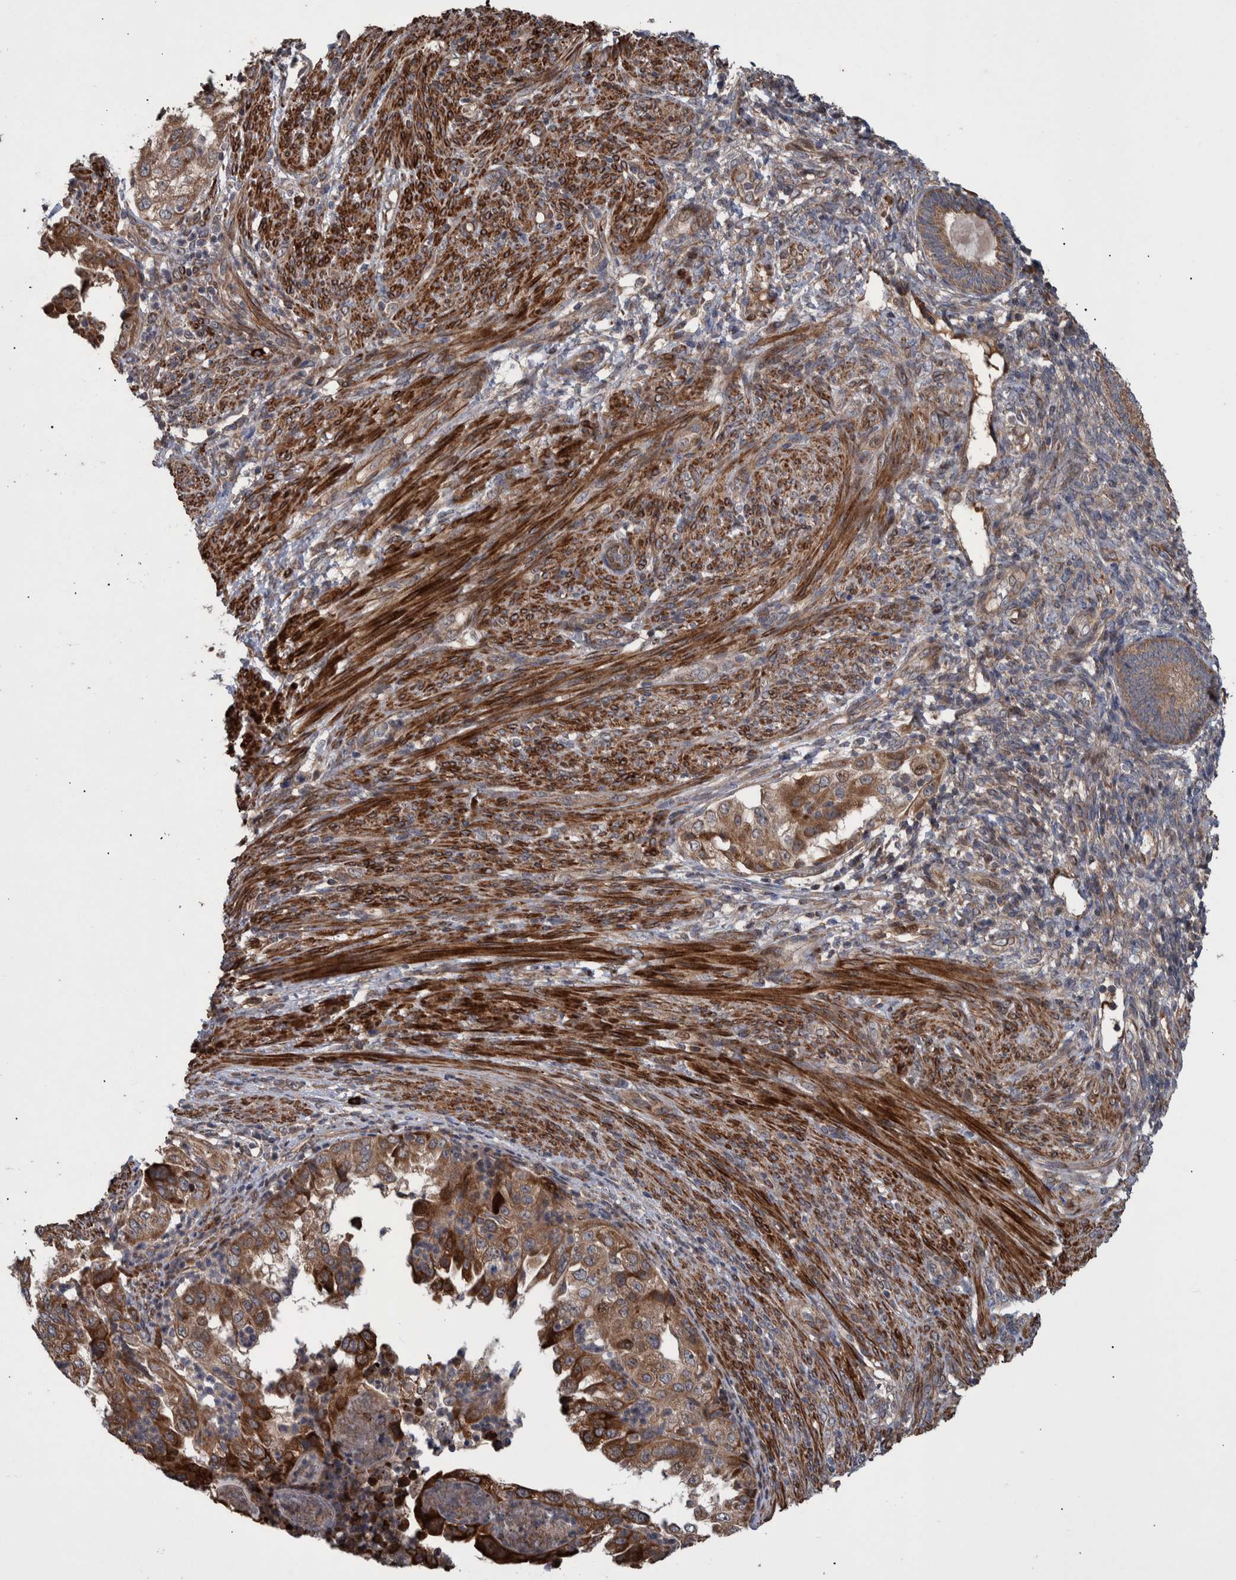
{"staining": {"intensity": "moderate", "quantity": "25%-75%", "location": "cytoplasmic/membranous"}, "tissue": "endometrial cancer", "cell_type": "Tumor cells", "image_type": "cancer", "snomed": [{"axis": "morphology", "description": "Adenocarcinoma, NOS"}, {"axis": "topography", "description": "Endometrium"}], "caption": "A photomicrograph showing moderate cytoplasmic/membranous staining in about 25%-75% of tumor cells in endometrial cancer, as visualized by brown immunohistochemical staining.", "gene": "B3GNTL1", "patient": {"sex": "female", "age": 85}}